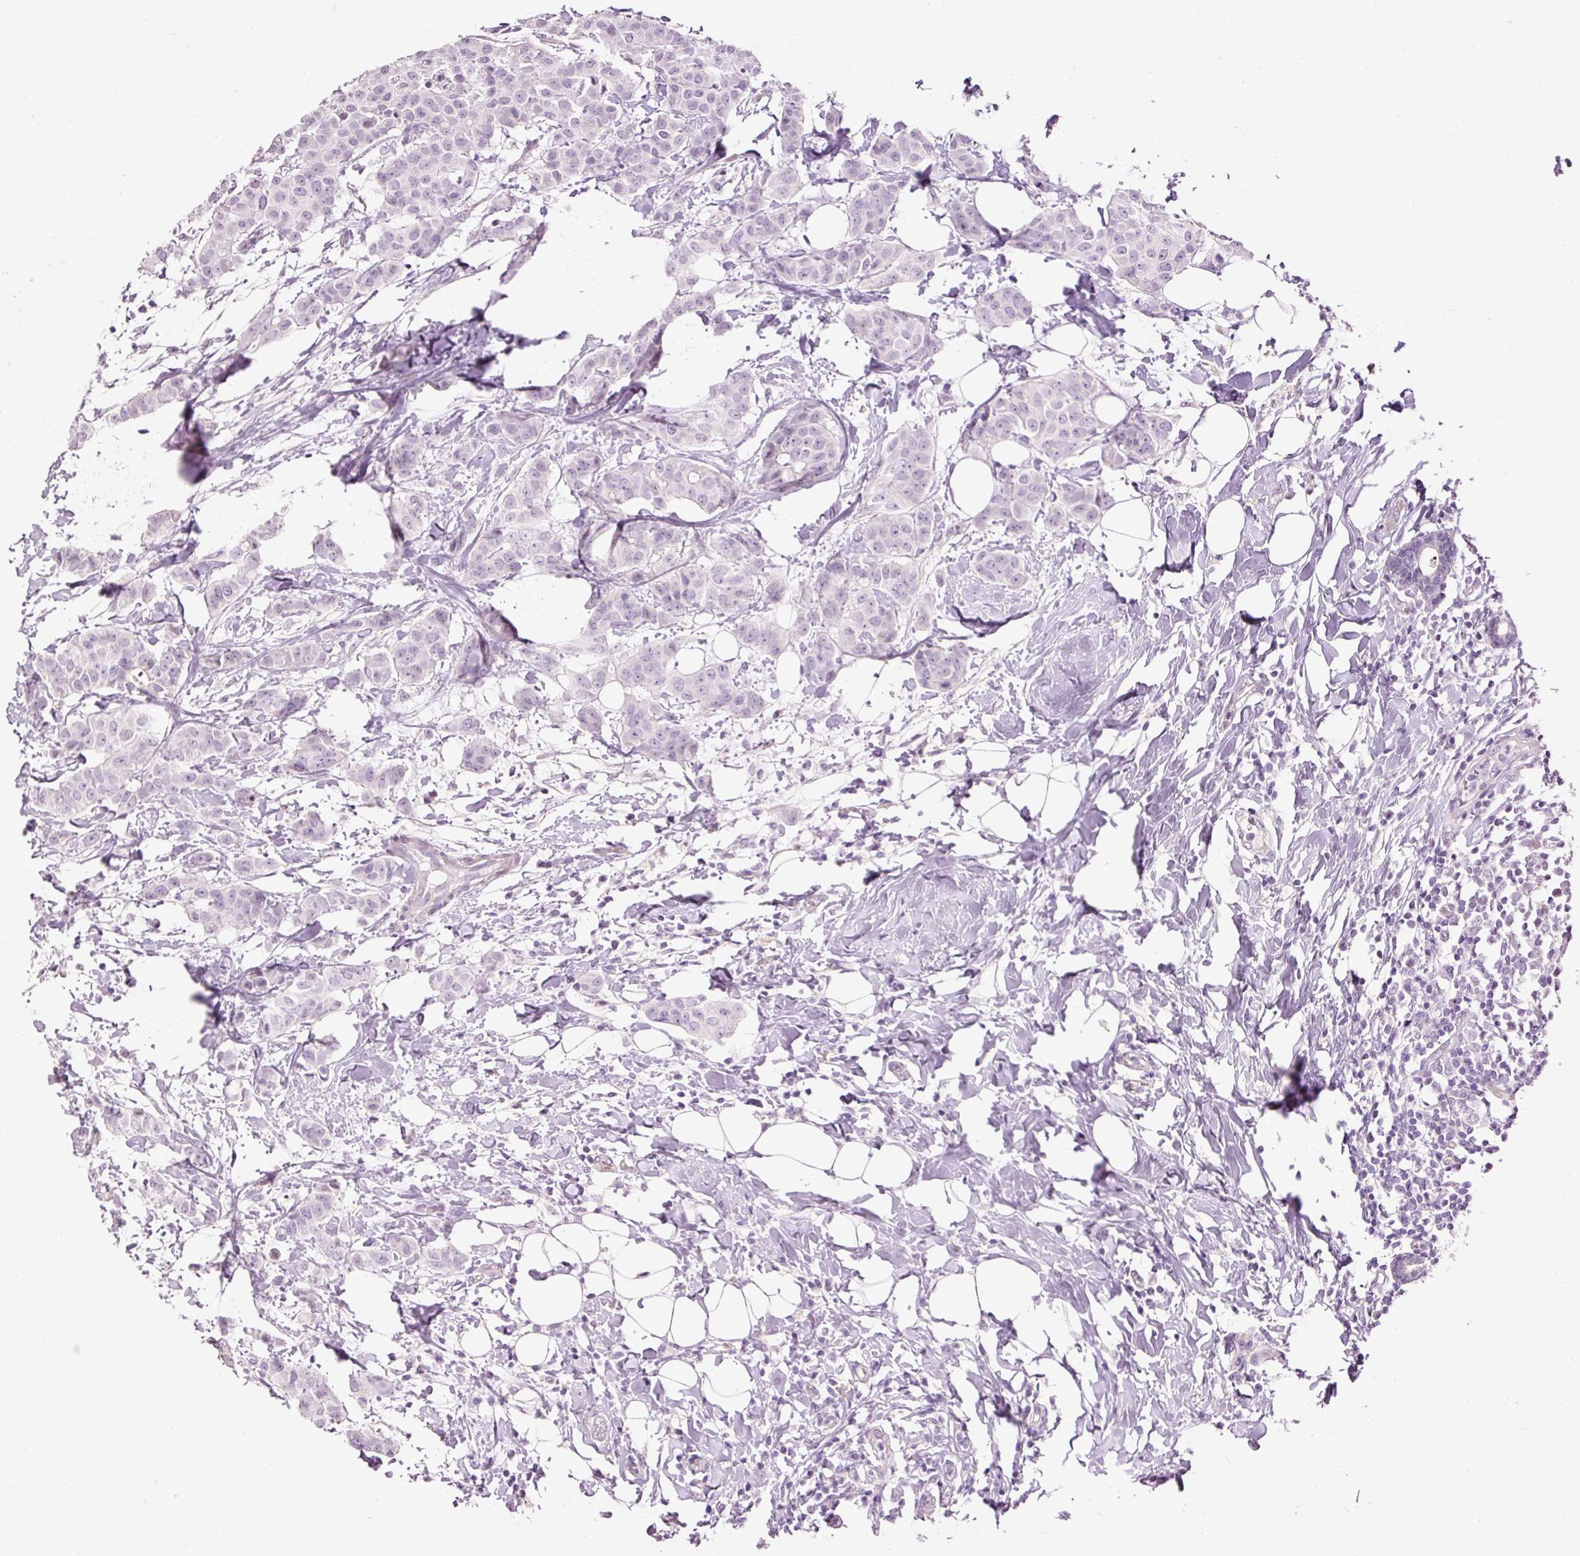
{"staining": {"intensity": "negative", "quantity": "none", "location": "none"}, "tissue": "breast cancer", "cell_type": "Tumor cells", "image_type": "cancer", "snomed": [{"axis": "morphology", "description": "Duct carcinoma"}, {"axis": "topography", "description": "Breast"}], "caption": "Immunohistochemical staining of breast cancer (invasive ductal carcinoma) reveals no significant staining in tumor cells. (IHC, brightfield microscopy, high magnification).", "gene": "FCRL4", "patient": {"sex": "female", "age": 40}}